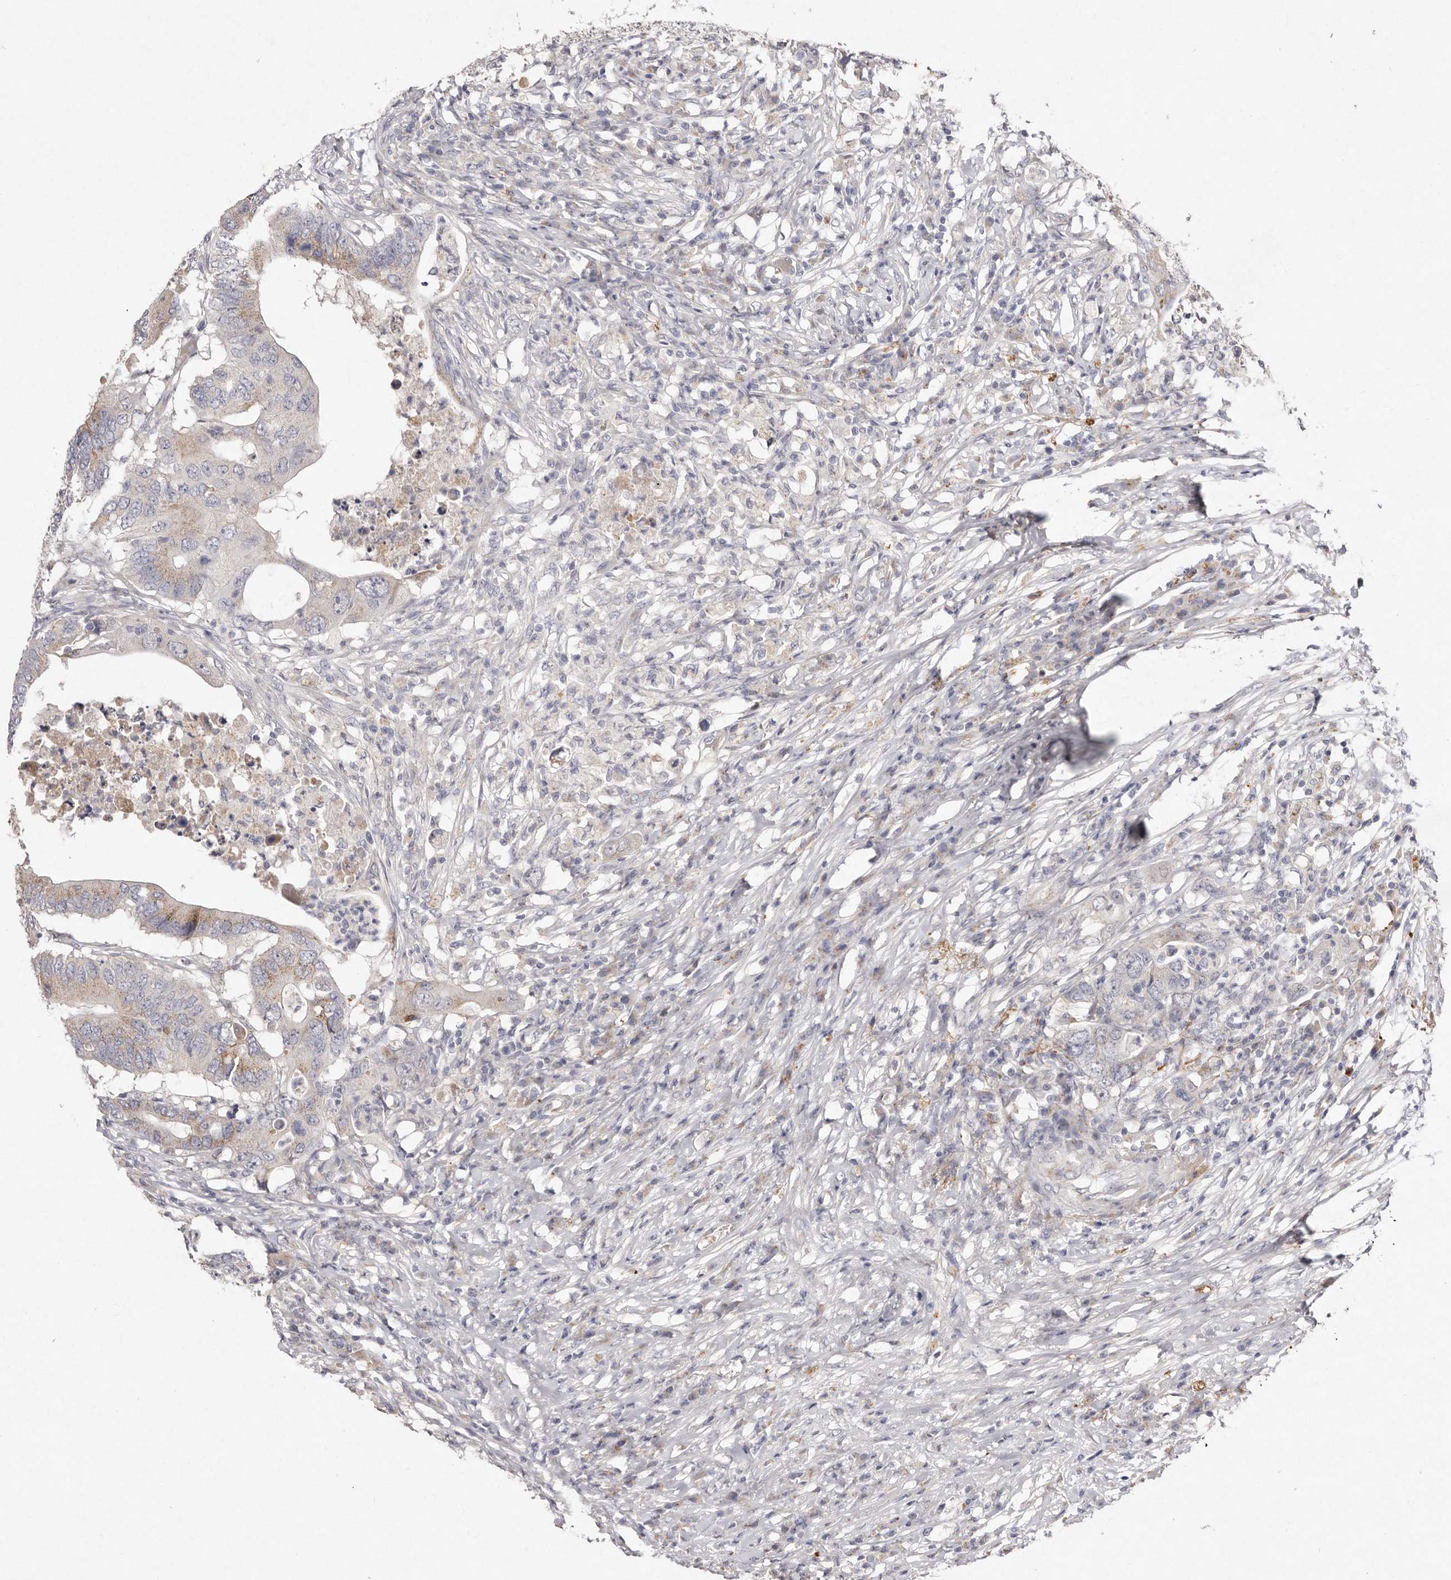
{"staining": {"intensity": "moderate", "quantity": "25%-75%", "location": "cytoplasmic/membranous"}, "tissue": "colorectal cancer", "cell_type": "Tumor cells", "image_type": "cancer", "snomed": [{"axis": "morphology", "description": "Adenocarcinoma, NOS"}, {"axis": "topography", "description": "Colon"}], "caption": "Immunohistochemical staining of colorectal cancer (adenocarcinoma) demonstrates moderate cytoplasmic/membranous protein expression in approximately 25%-75% of tumor cells. The staining was performed using DAB (3,3'-diaminobenzidine) to visualize the protein expression in brown, while the nuclei were stained in blue with hematoxylin (Magnification: 20x).", "gene": "USP24", "patient": {"sex": "male", "age": 71}}